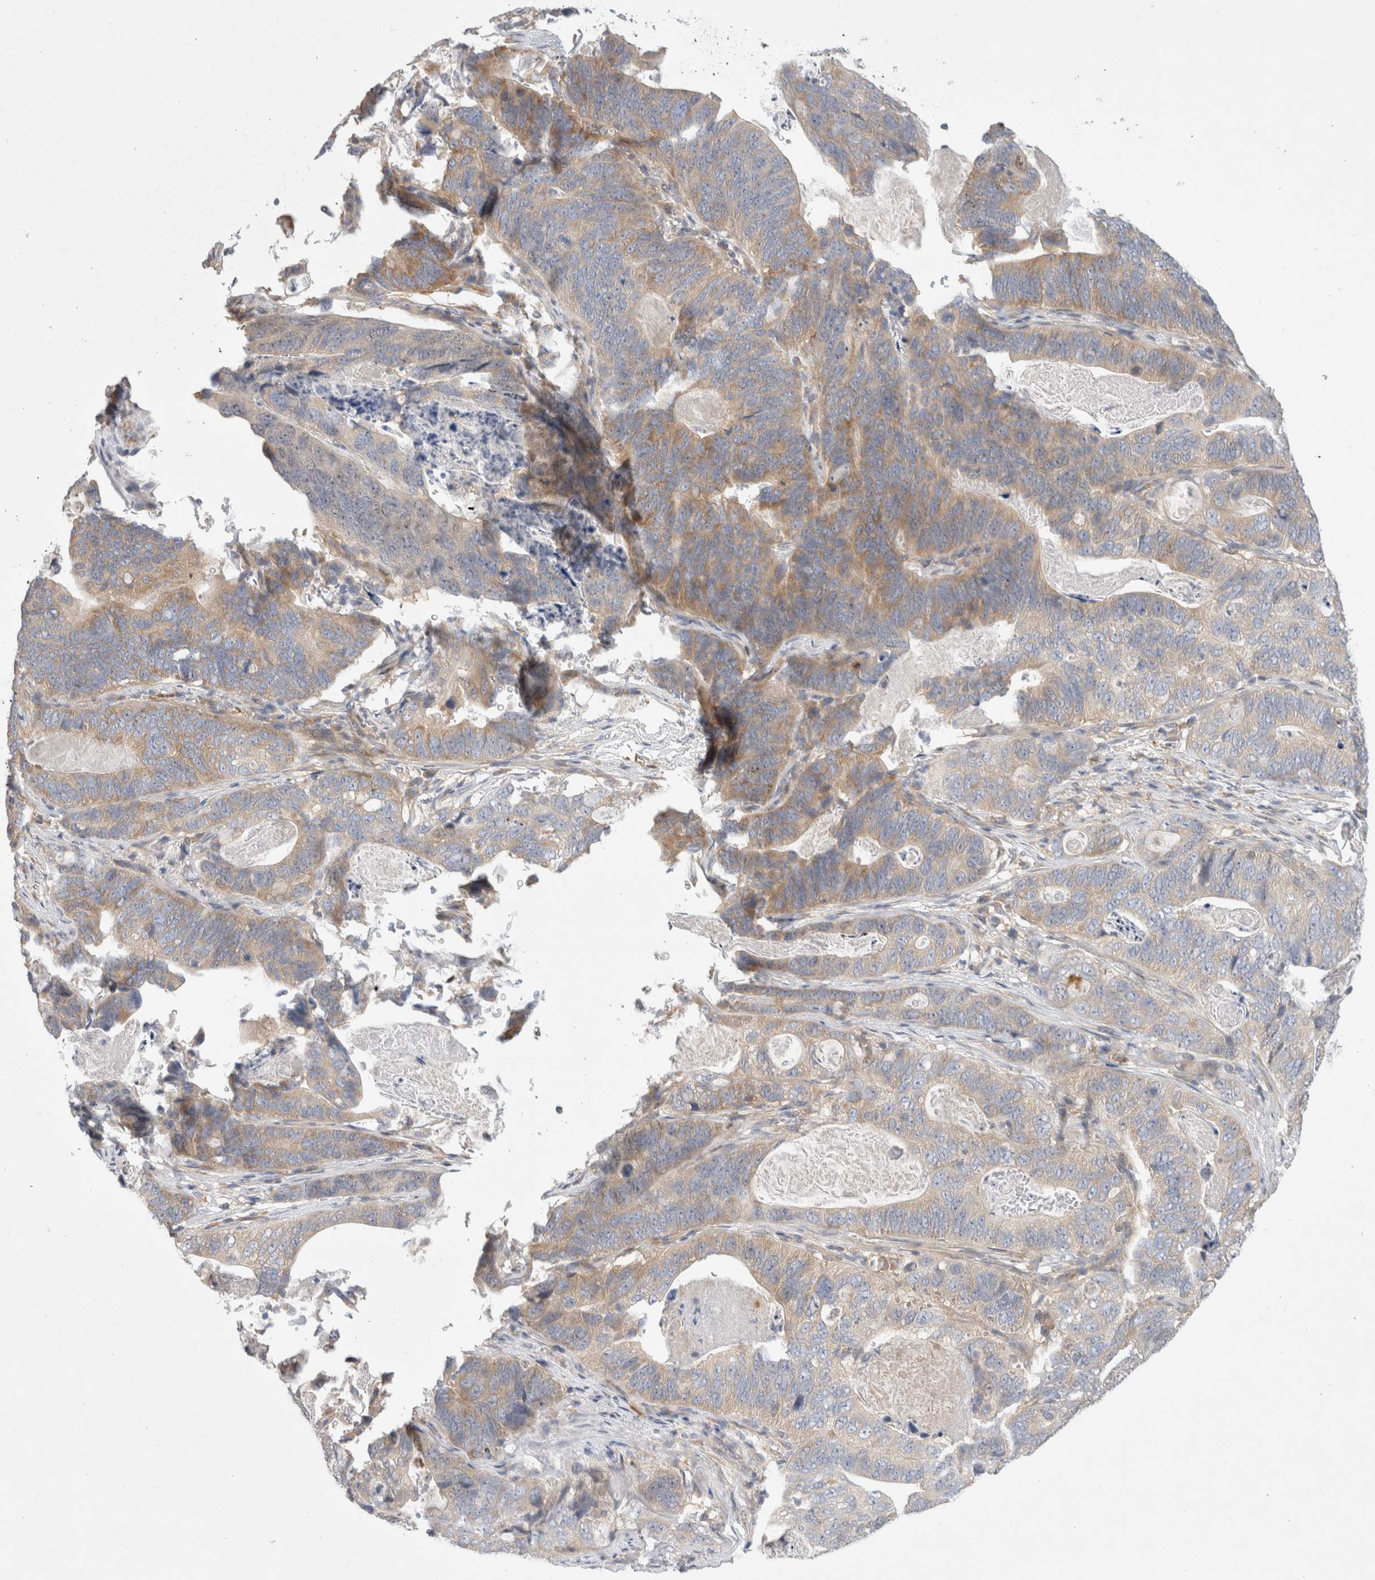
{"staining": {"intensity": "weak", "quantity": ">75%", "location": "cytoplasmic/membranous"}, "tissue": "stomach cancer", "cell_type": "Tumor cells", "image_type": "cancer", "snomed": [{"axis": "morphology", "description": "Normal tissue, NOS"}, {"axis": "morphology", "description": "Adenocarcinoma, NOS"}, {"axis": "topography", "description": "Stomach"}], "caption": "Protein expression analysis of human stomach cancer (adenocarcinoma) reveals weak cytoplasmic/membranous expression in approximately >75% of tumor cells.", "gene": "CDCA7L", "patient": {"sex": "female", "age": 89}}